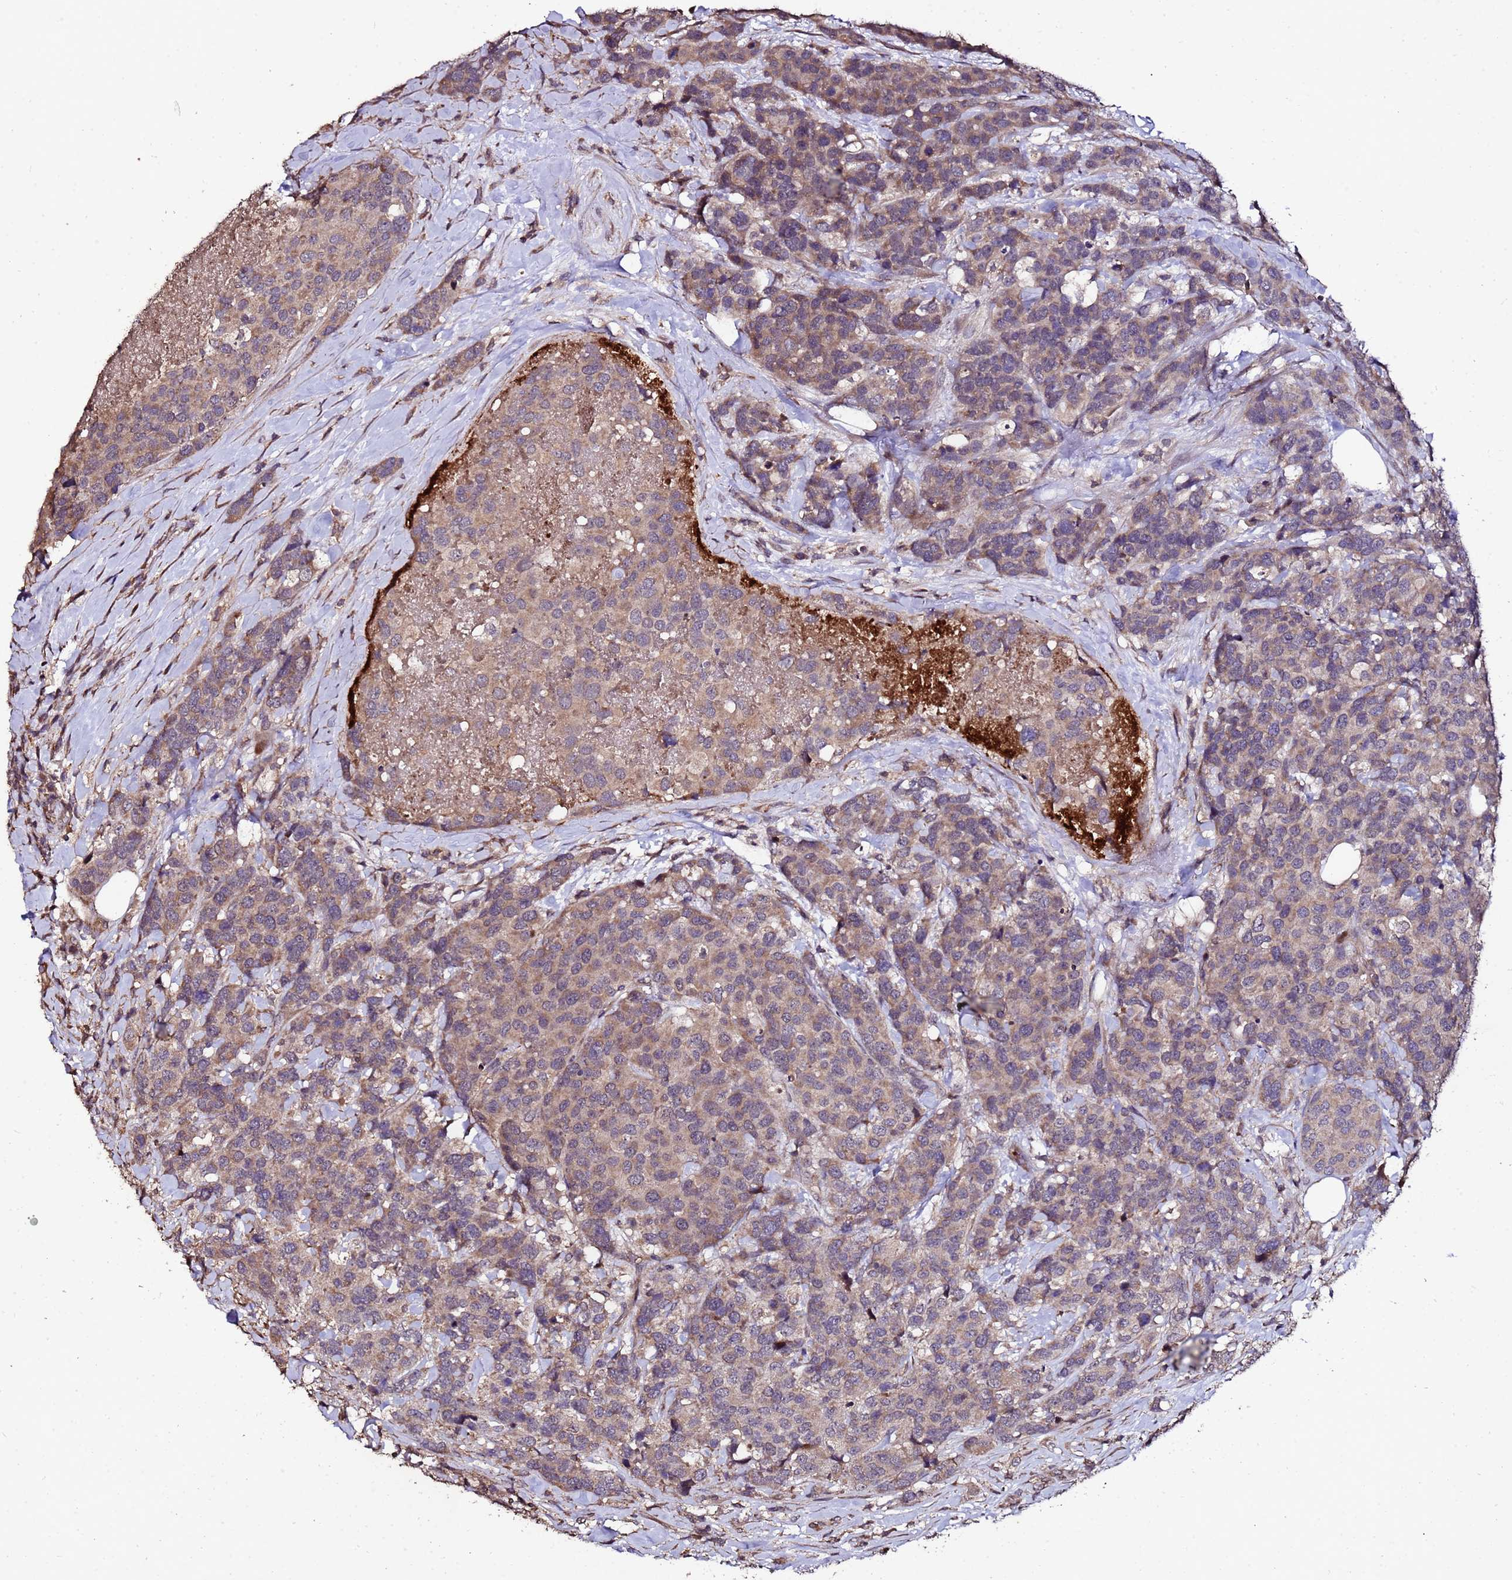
{"staining": {"intensity": "moderate", "quantity": "25%-75%", "location": "cytoplasmic/membranous"}, "tissue": "breast cancer", "cell_type": "Tumor cells", "image_type": "cancer", "snomed": [{"axis": "morphology", "description": "Lobular carcinoma"}, {"axis": "topography", "description": "Breast"}], "caption": "A high-resolution histopathology image shows immunohistochemistry staining of breast lobular carcinoma, which displays moderate cytoplasmic/membranous staining in about 25%-75% of tumor cells.", "gene": "PRODH", "patient": {"sex": "female", "age": 59}}